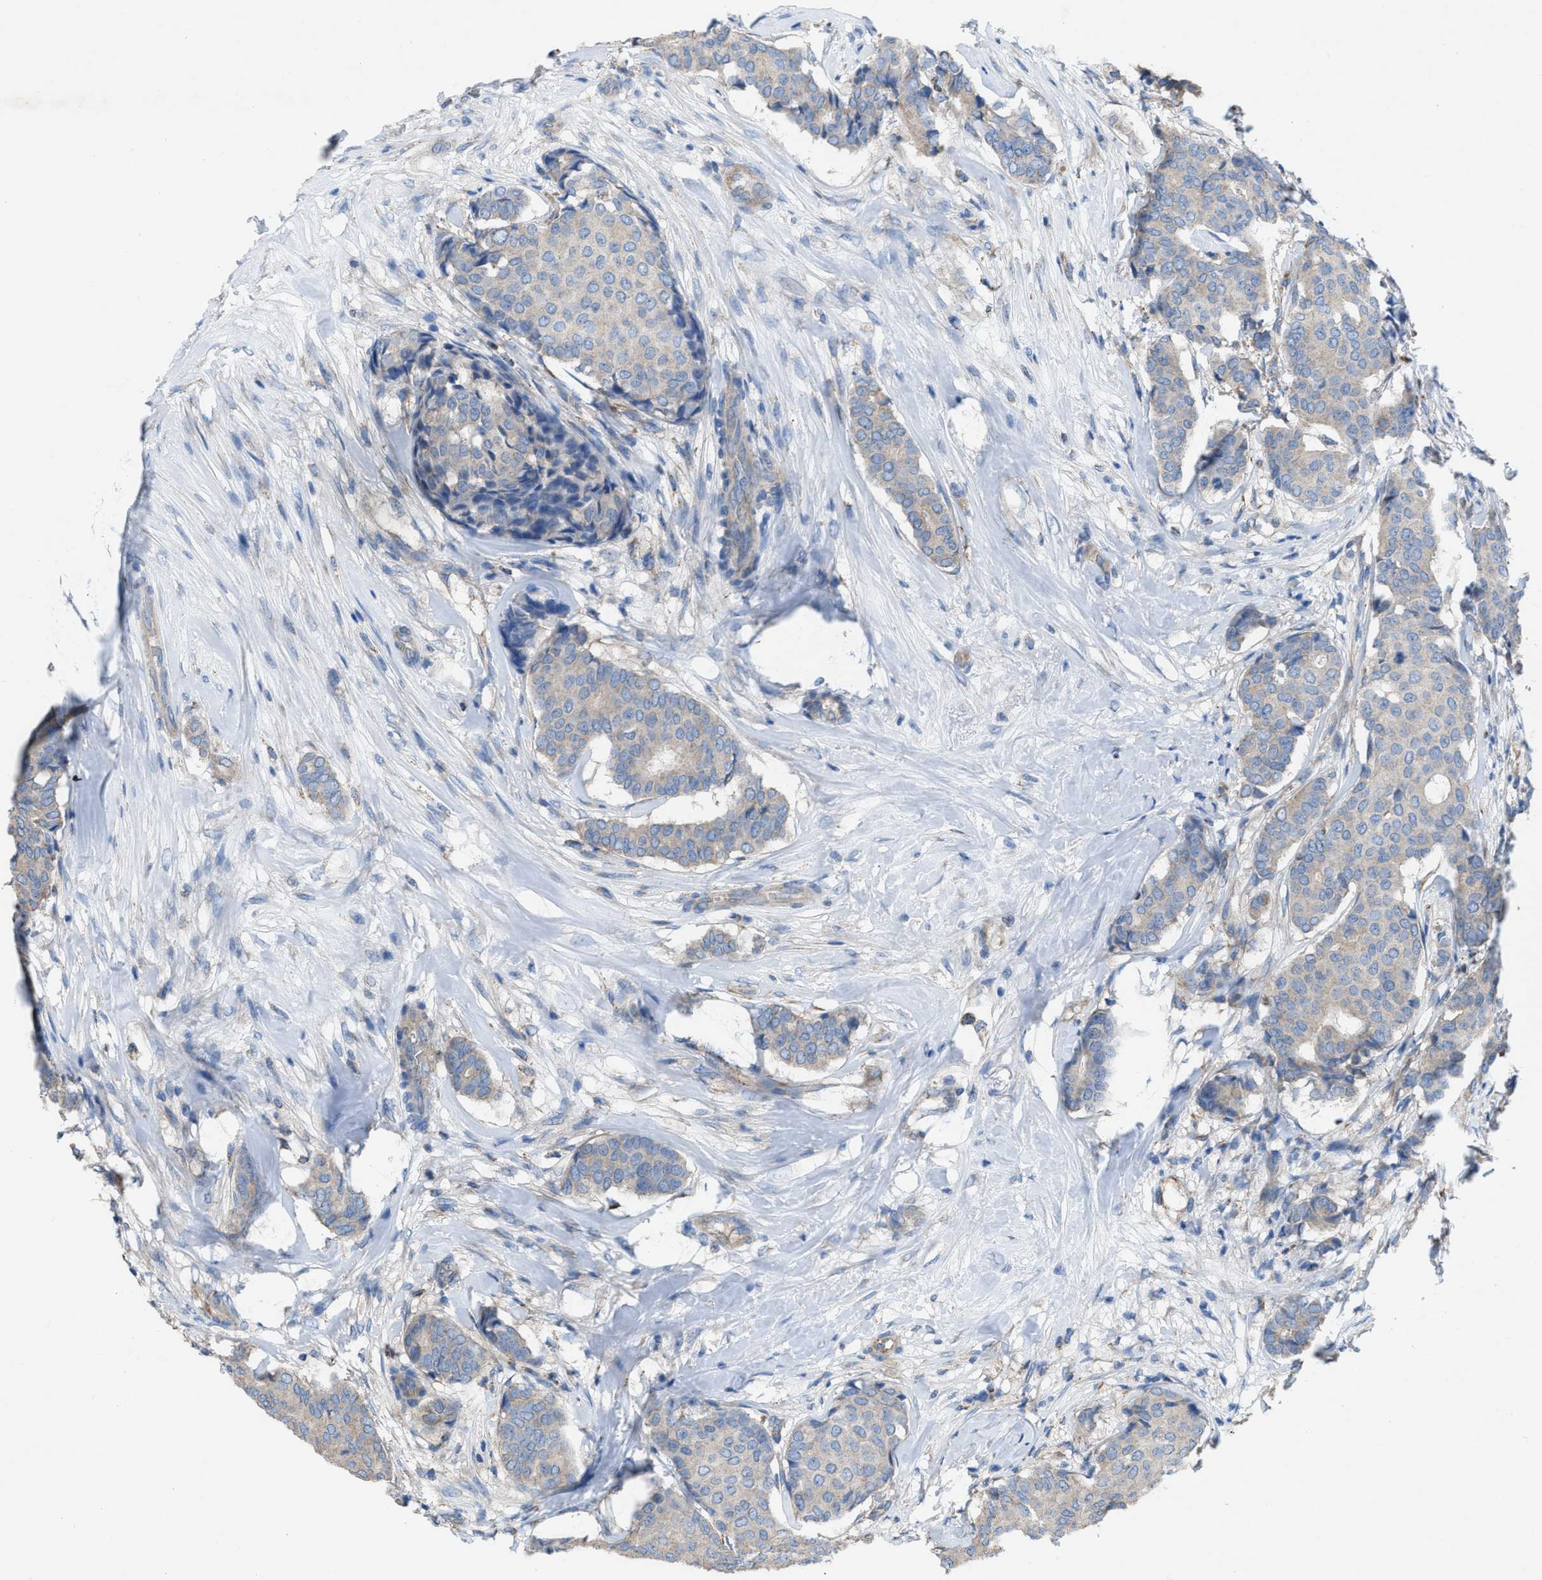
{"staining": {"intensity": "negative", "quantity": "none", "location": "none"}, "tissue": "breast cancer", "cell_type": "Tumor cells", "image_type": "cancer", "snomed": [{"axis": "morphology", "description": "Duct carcinoma"}, {"axis": "topography", "description": "Breast"}], "caption": "Breast cancer stained for a protein using IHC reveals no expression tumor cells.", "gene": "DOLPP1", "patient": {"sex": "female", "age": 75}}